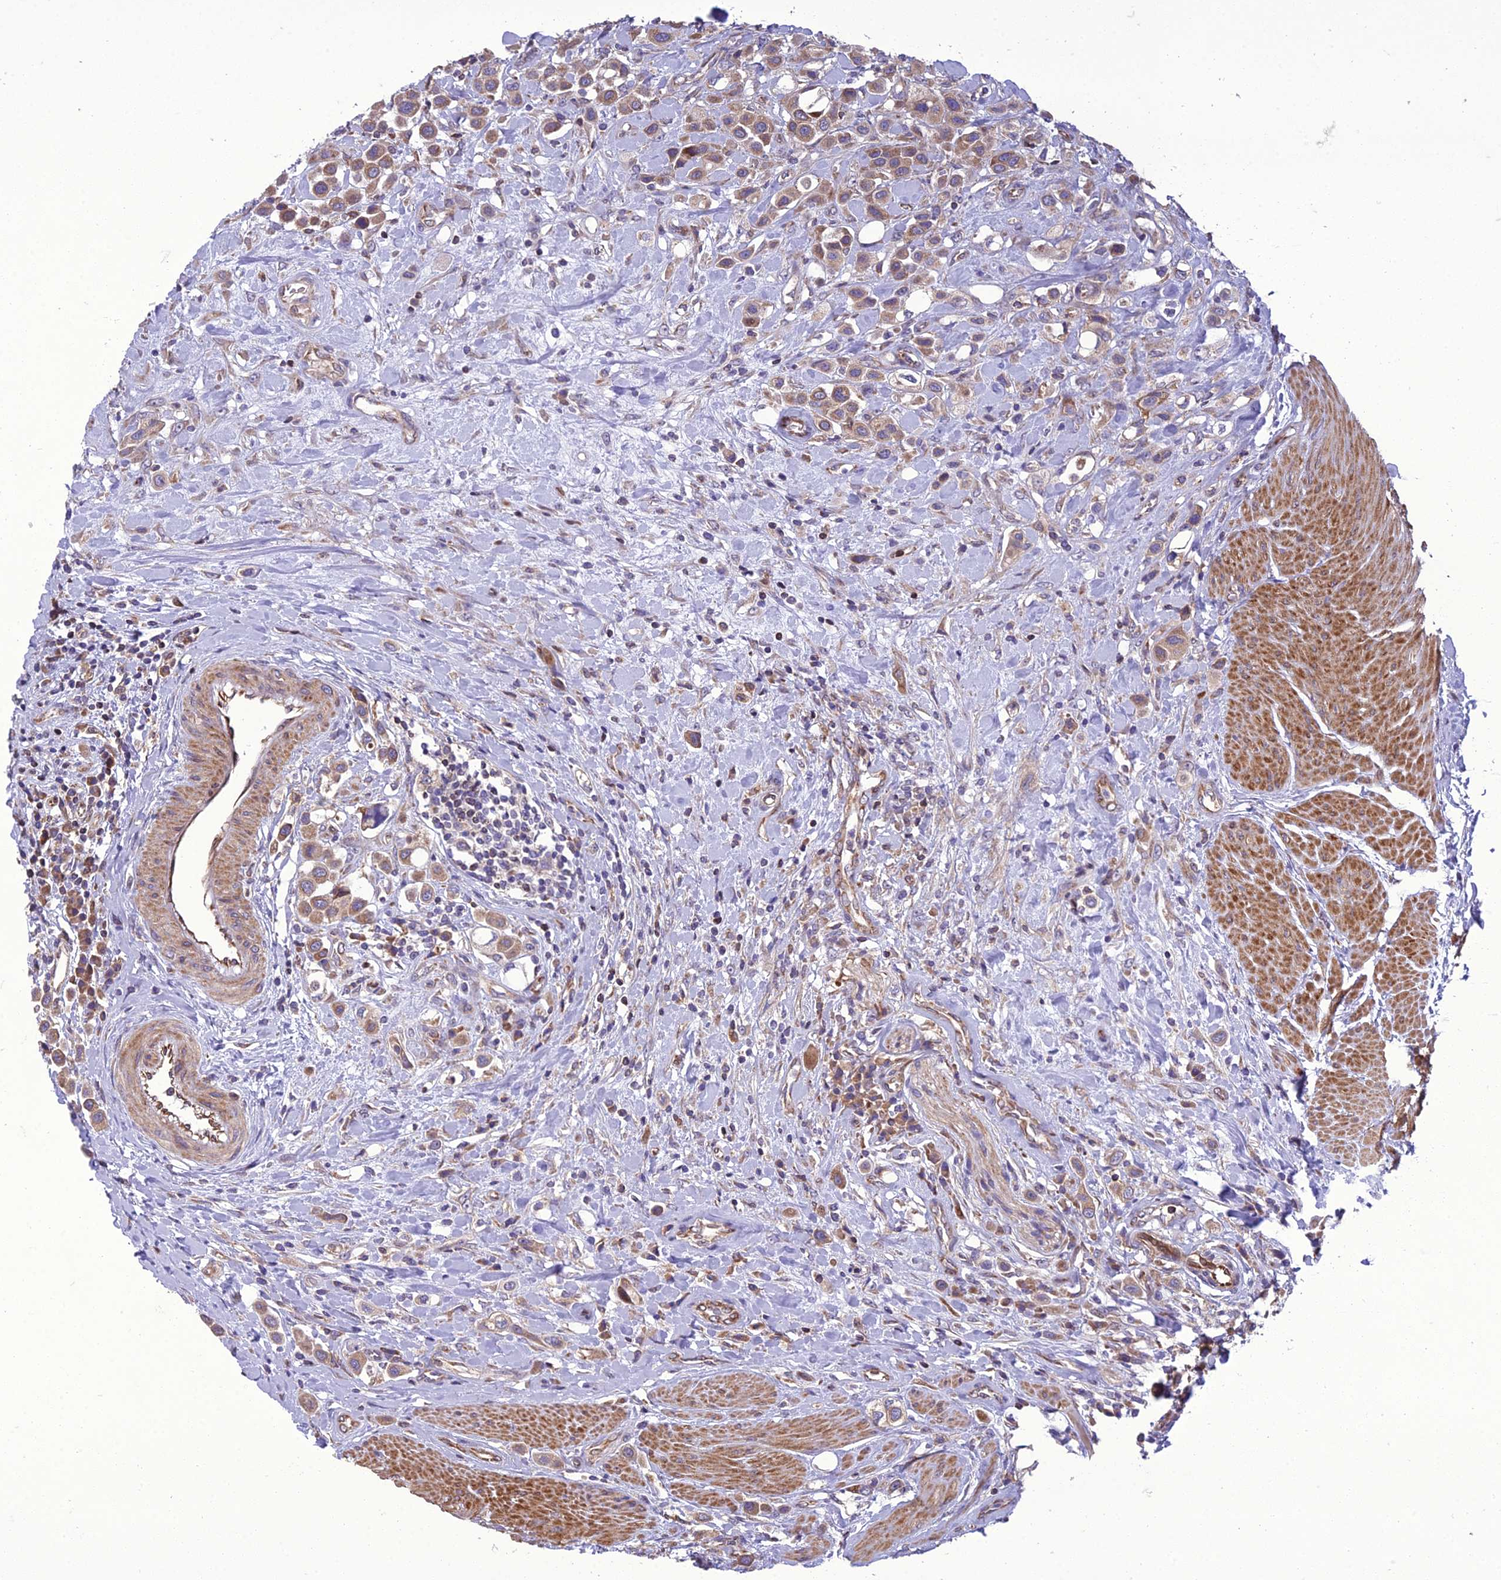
{"staining": {"intensity": "moderate", "quantity": ">75%", "location": "cytoplasmic/membranous"}, "tissue": "urothelial cancer", "cell_type": "Tumor cells", "image_type": "cancer", "snomed": [{"axis": "morphology", "description": "Urothelial carcinoma, High grade"}, {"axis": "topography", "description": "Urinary bladder"}], "caption": "Brown immunohistochemical staining in urothelial cancer exhibits moderate cytoplasmic/membranous positivity in about >75% of tumor cells. The staining is performed using DAB (3,3'-diaminobenzidine) brown chromogen to label protein expression. The nuclei are counter-stained blue using hematoxylin.", "gene": "GIMAP1", "patient": {"sex": "male", "age": 50}}